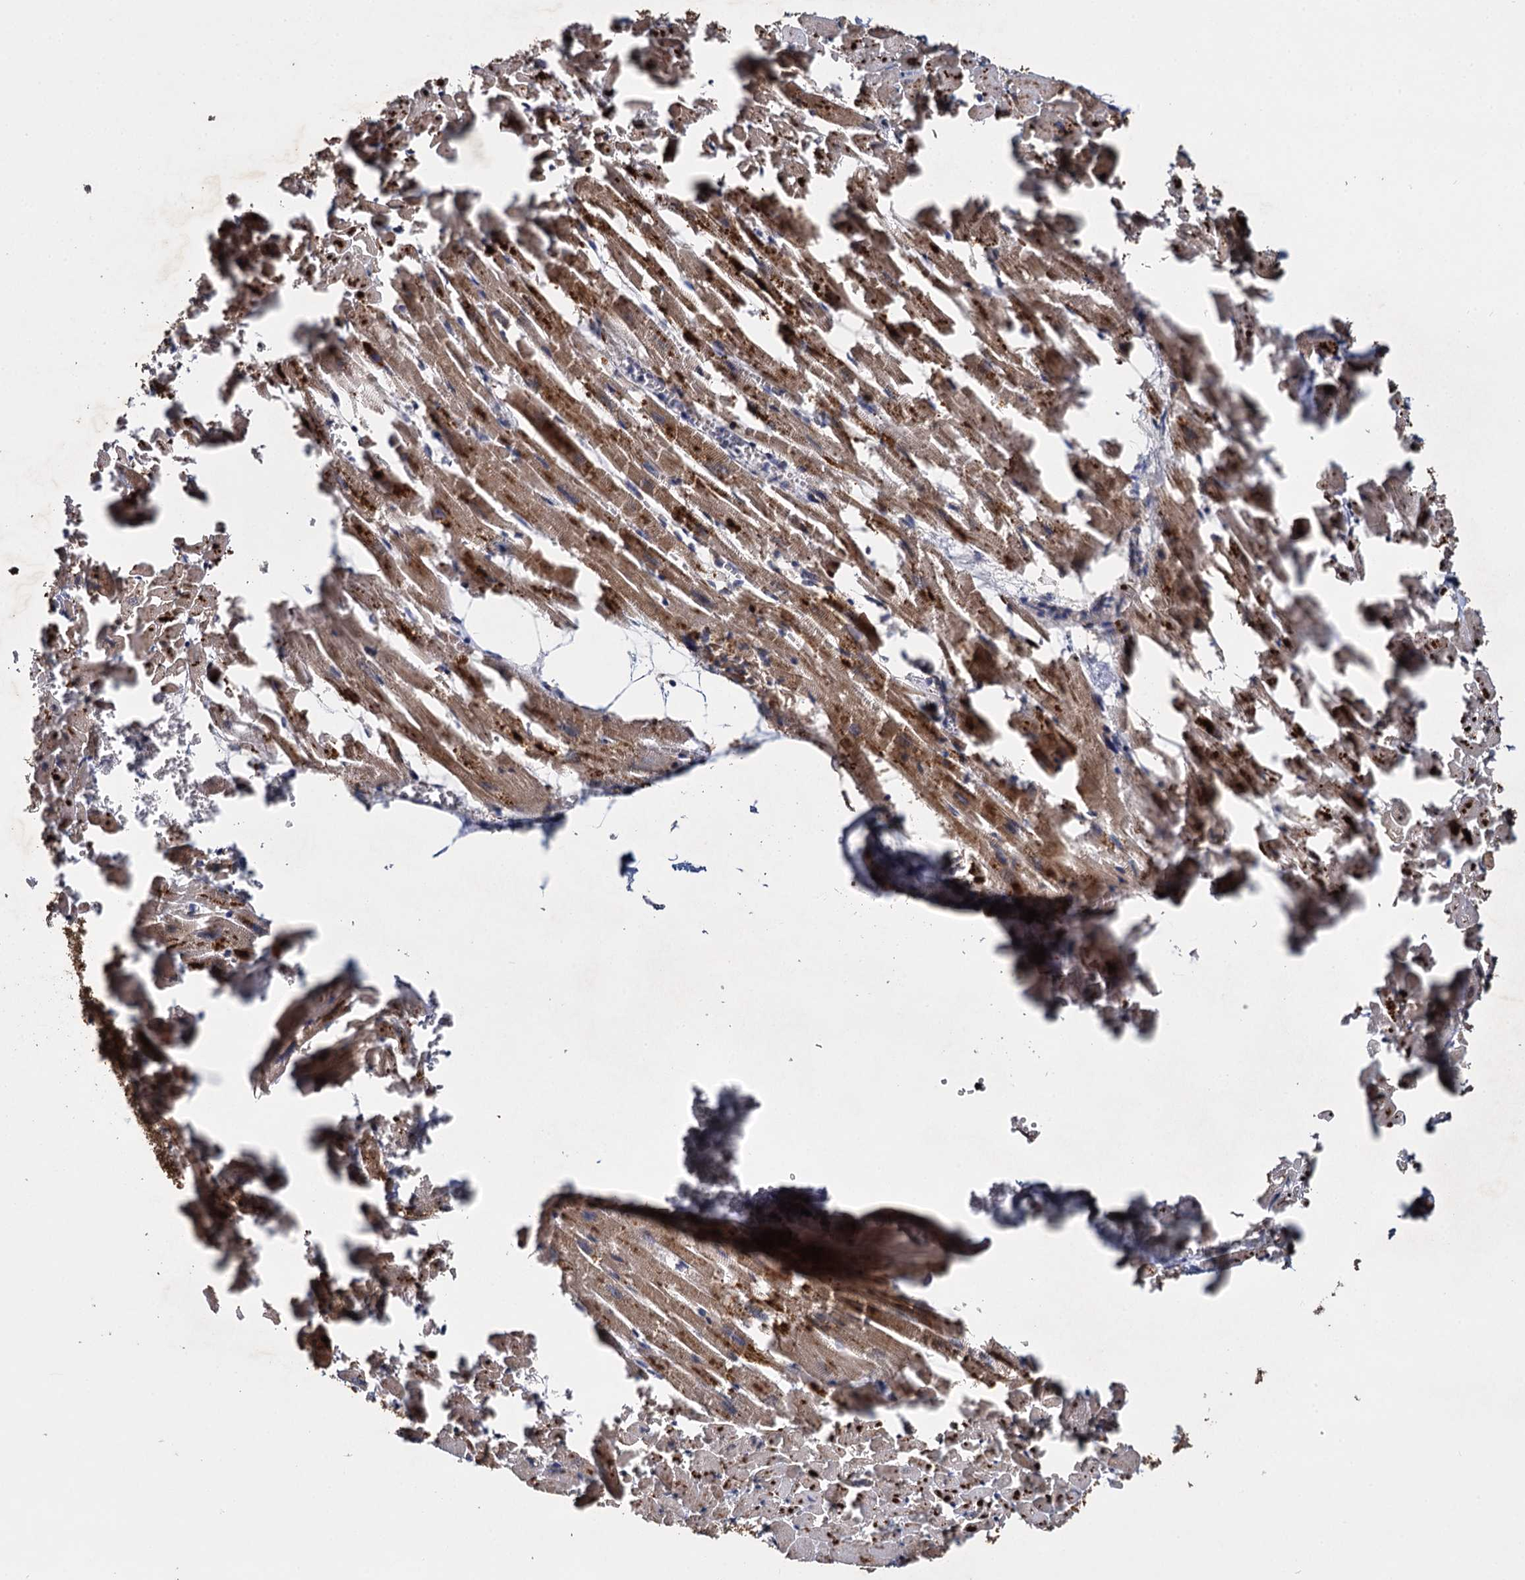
{"staining": {"intensity": "moderate", "quantity": ">75%", "location": "cytoplasmic/membranous"}, "tissue": "heart muscle", "cell_type": "Cardiomyocytes", "image_type": "normal", "snomed": [{"axis": "morphology", "description": "Normal tissue, NOS"}, {"axis": "topography", "description": "Heart"}], "caption": "Immunohistochemical staining of benign human heart muscle demonstrates >75% levels of moderate cytoplasmic/membranous protein staining in approximately >75% of cardiomyocytes.", "gene": "SLC46A3", "patient": {"sex": "female", "age": 64}}